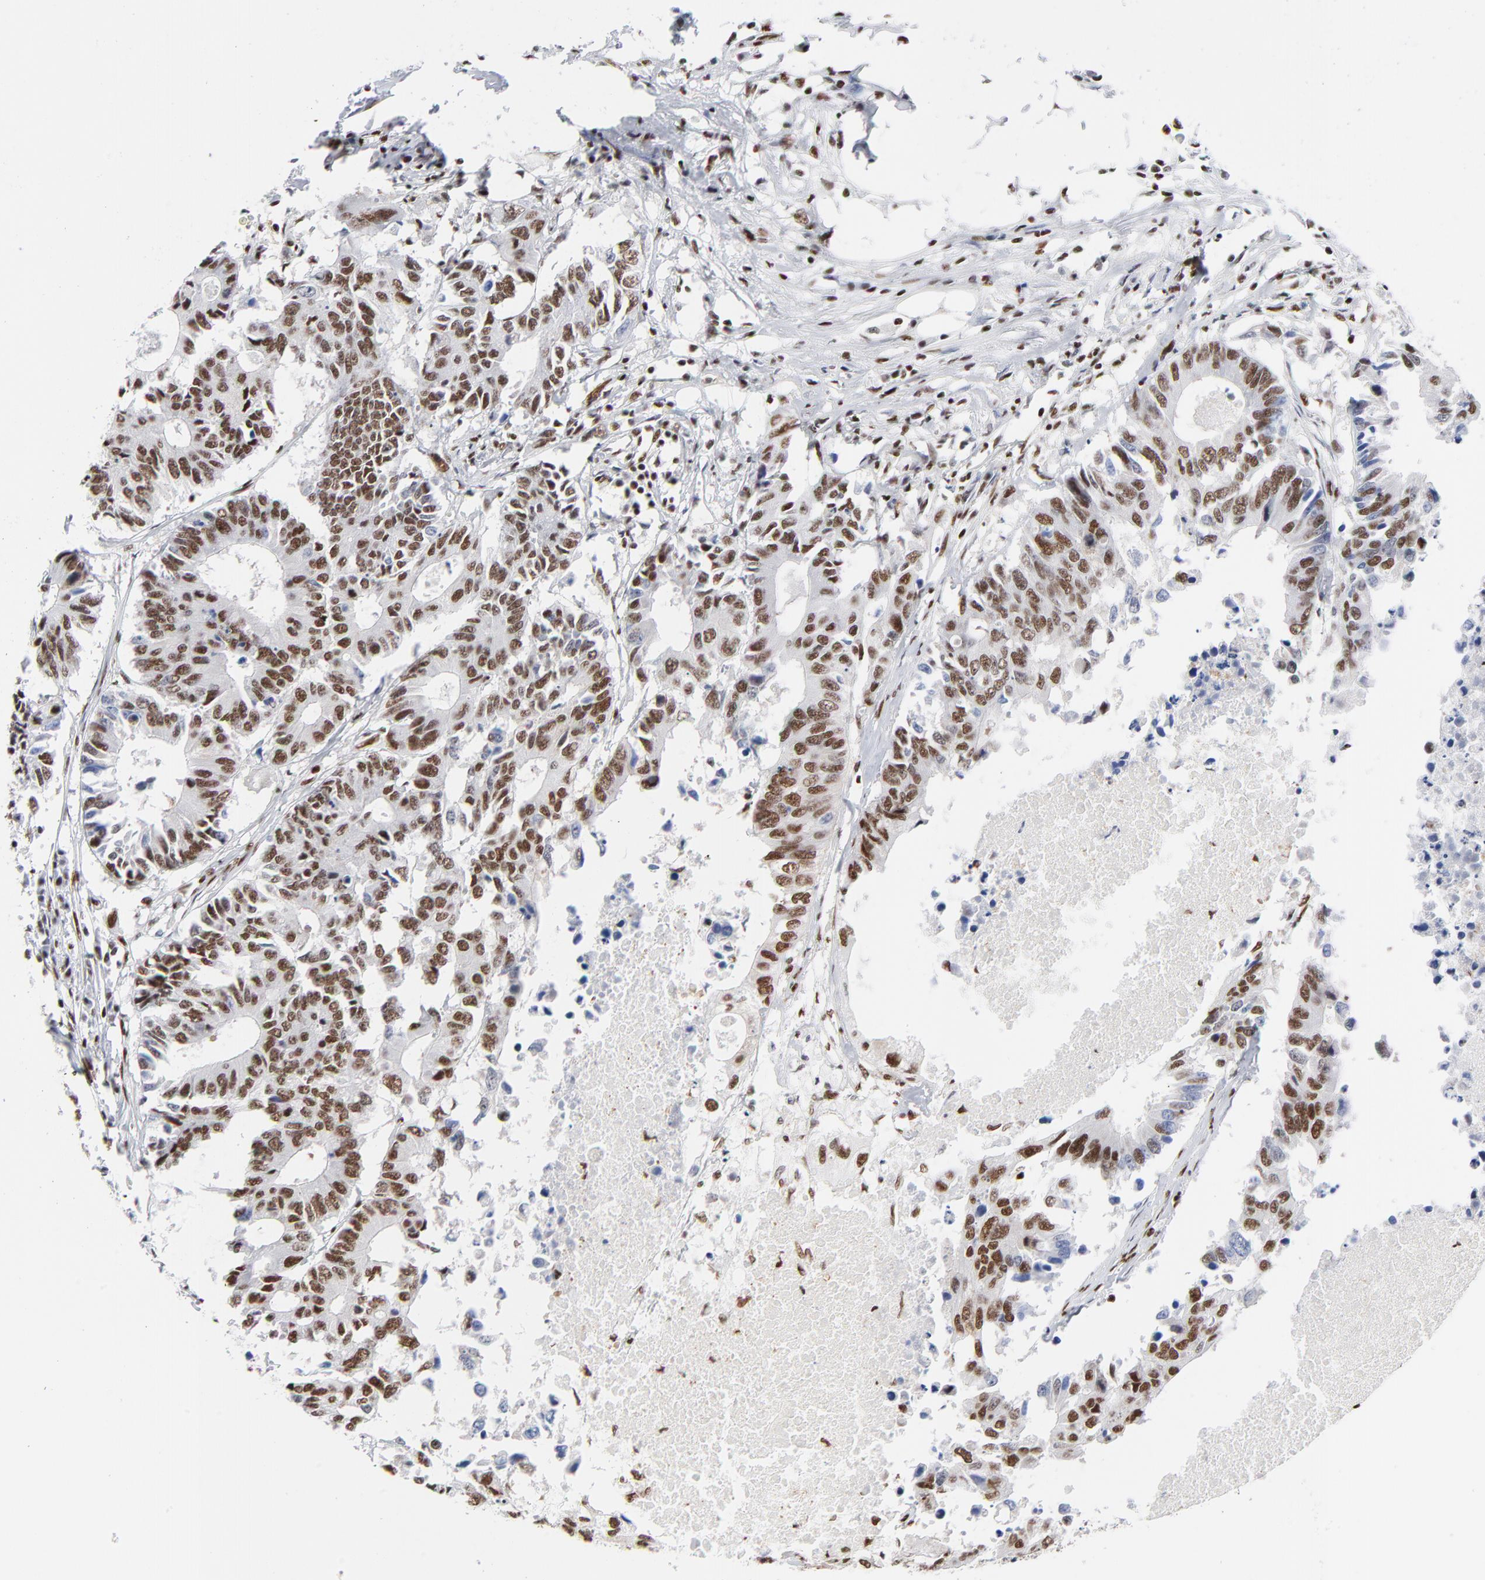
{"staining": {"intensity": "strong", "quantity": ">75%", "location": "nuclear"}, "tissue": "colorectal cancer", "cell_type": "Tumor cells", "image_type": "cancer", "snomed": [{"axis": "morphology", "description": "Adenocarcinoma, NOS"}, {"axis": "topography", "description": "Colon"}], "caption": "Colorectal adenocarcinoma stained with DAB IHC reveals high levels of strong nuclear staining in about >75% of tumor cells.", "gene": "CREB1", "patient": {"sex": "male", "age": 71}}